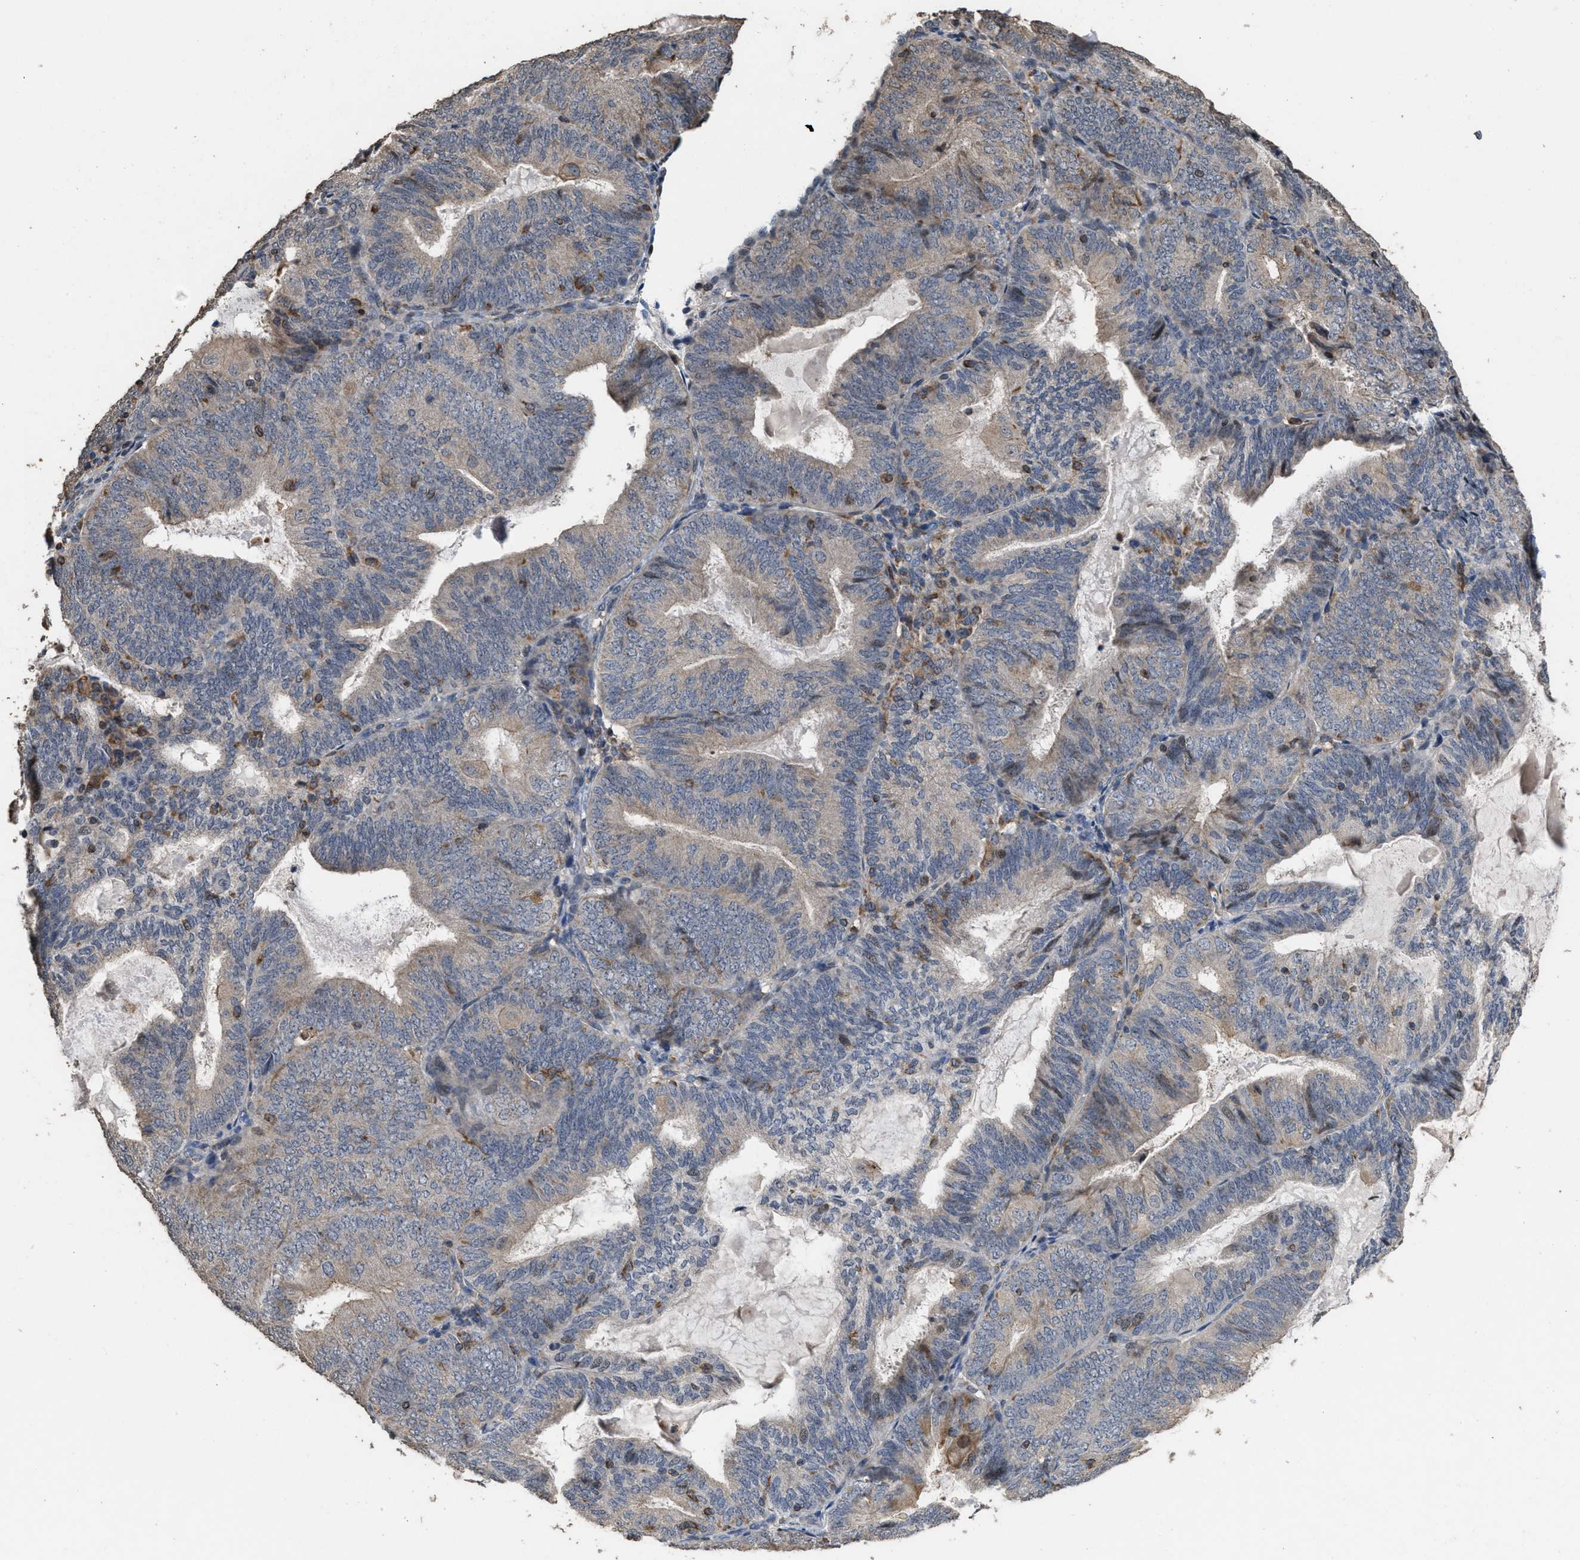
{"staining": {"intensity": "weak", "quantity": "<25%", "location": "cytoplasmic/membranous"}, "tissue": "endometrial cancer", "cell_type": "Tumor cells", "image_type": "cancer", "snomed": [{"axis": "morphology", "description": "Adenocarcinoma, NOS"}, {"axis": "topography", "description": "Endometrium"}], "caption": "IHC micrograph of neoplastic tissue: human adenocarcinoma (endometrial) stained with DAB (3,3'-diaminobenzidine) displays no significant protein positivity in tumor cells. The staining was performed using DAB (3,3'-diaminobenzidine) to visualize the protein expression in brown, while the nuclei were stained in blue with hematoxylin (Magnification: 20x).", "gene": "TDRKH", "patient": {"sex": "female", "age": 81}}